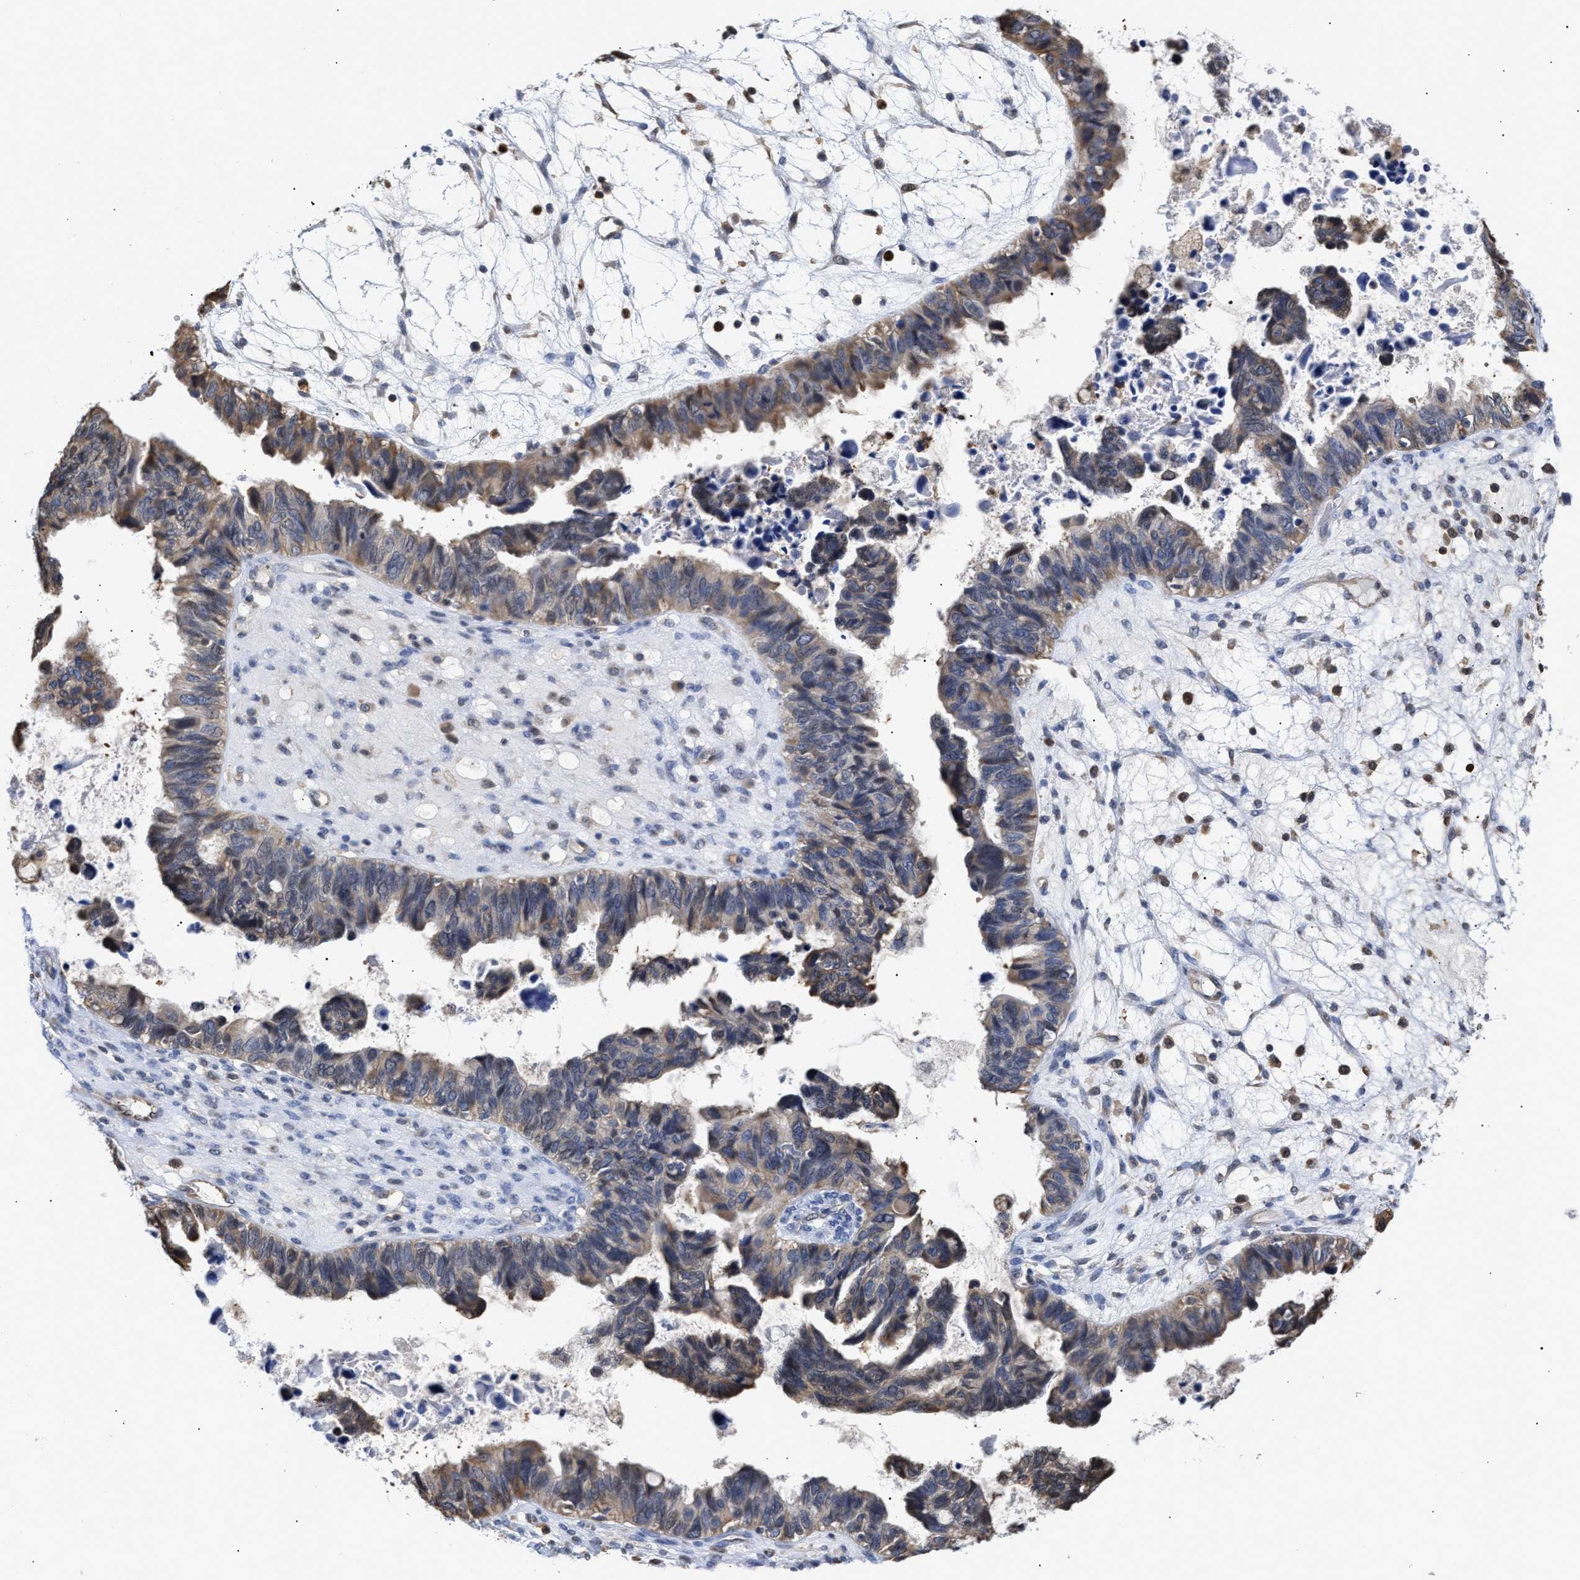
{"staining": {"intensity": "moderate", "quantity": "<25%", "location": "cytoplasmic/membranous"}, "tissue": "ovarian cancer", "cell_type": "Tumor cells", "image_type": "cancer", "snomed": [{"axis": "morphology", "description": "Cystadenocarcinoma, serous, NOS"}, {"axis": "topography", "description": "Ovary"}], "caption": "Immunohistochemical staining of human serous cystadenocarcinoma (ovarian) exhibits low levels of moderate cytoplasmic/membranous positivity in about <25% of tumor cells.", "gene": "KLHDC1", "patient": {"sex": "female", "age": 79}}